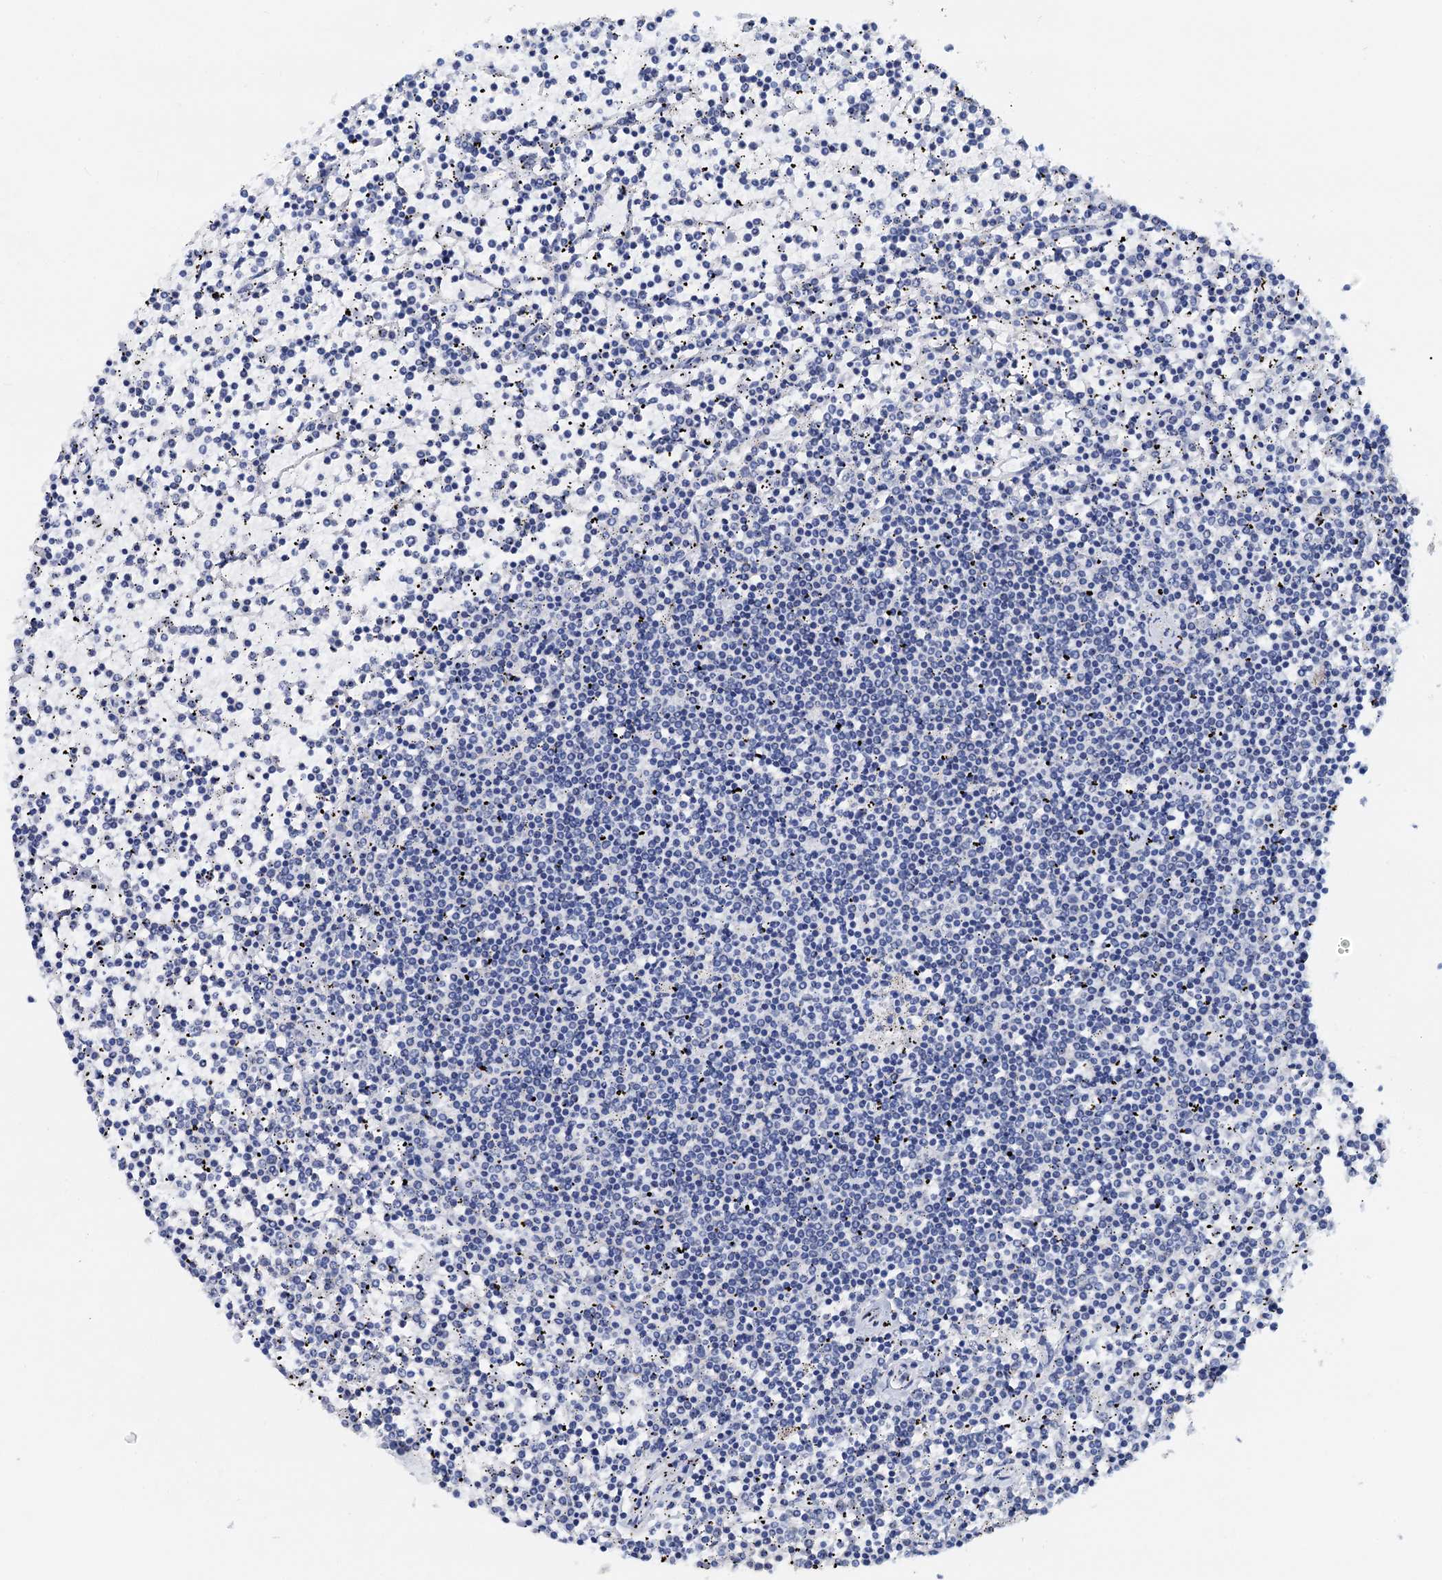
{"staining": {"intensity": "negative", "quantity": "none", "location": "none"}, "tissue": "lymphoma", "cell_type": "Tumor cells", "image_type": "cancer", "snomed": [{"axis": "morphology", "description": "Malignant lymphoma, non-Hodgkin's type, Low grade"}, {"axis": "topography", "description": "Spleen"}], "caption": "The micrograph displays no staining of tumor cells in lymphoma. Nuclei are stained in blue.", "gene": "PTGES3", "patient": {"sex": "female", "age": 19}}